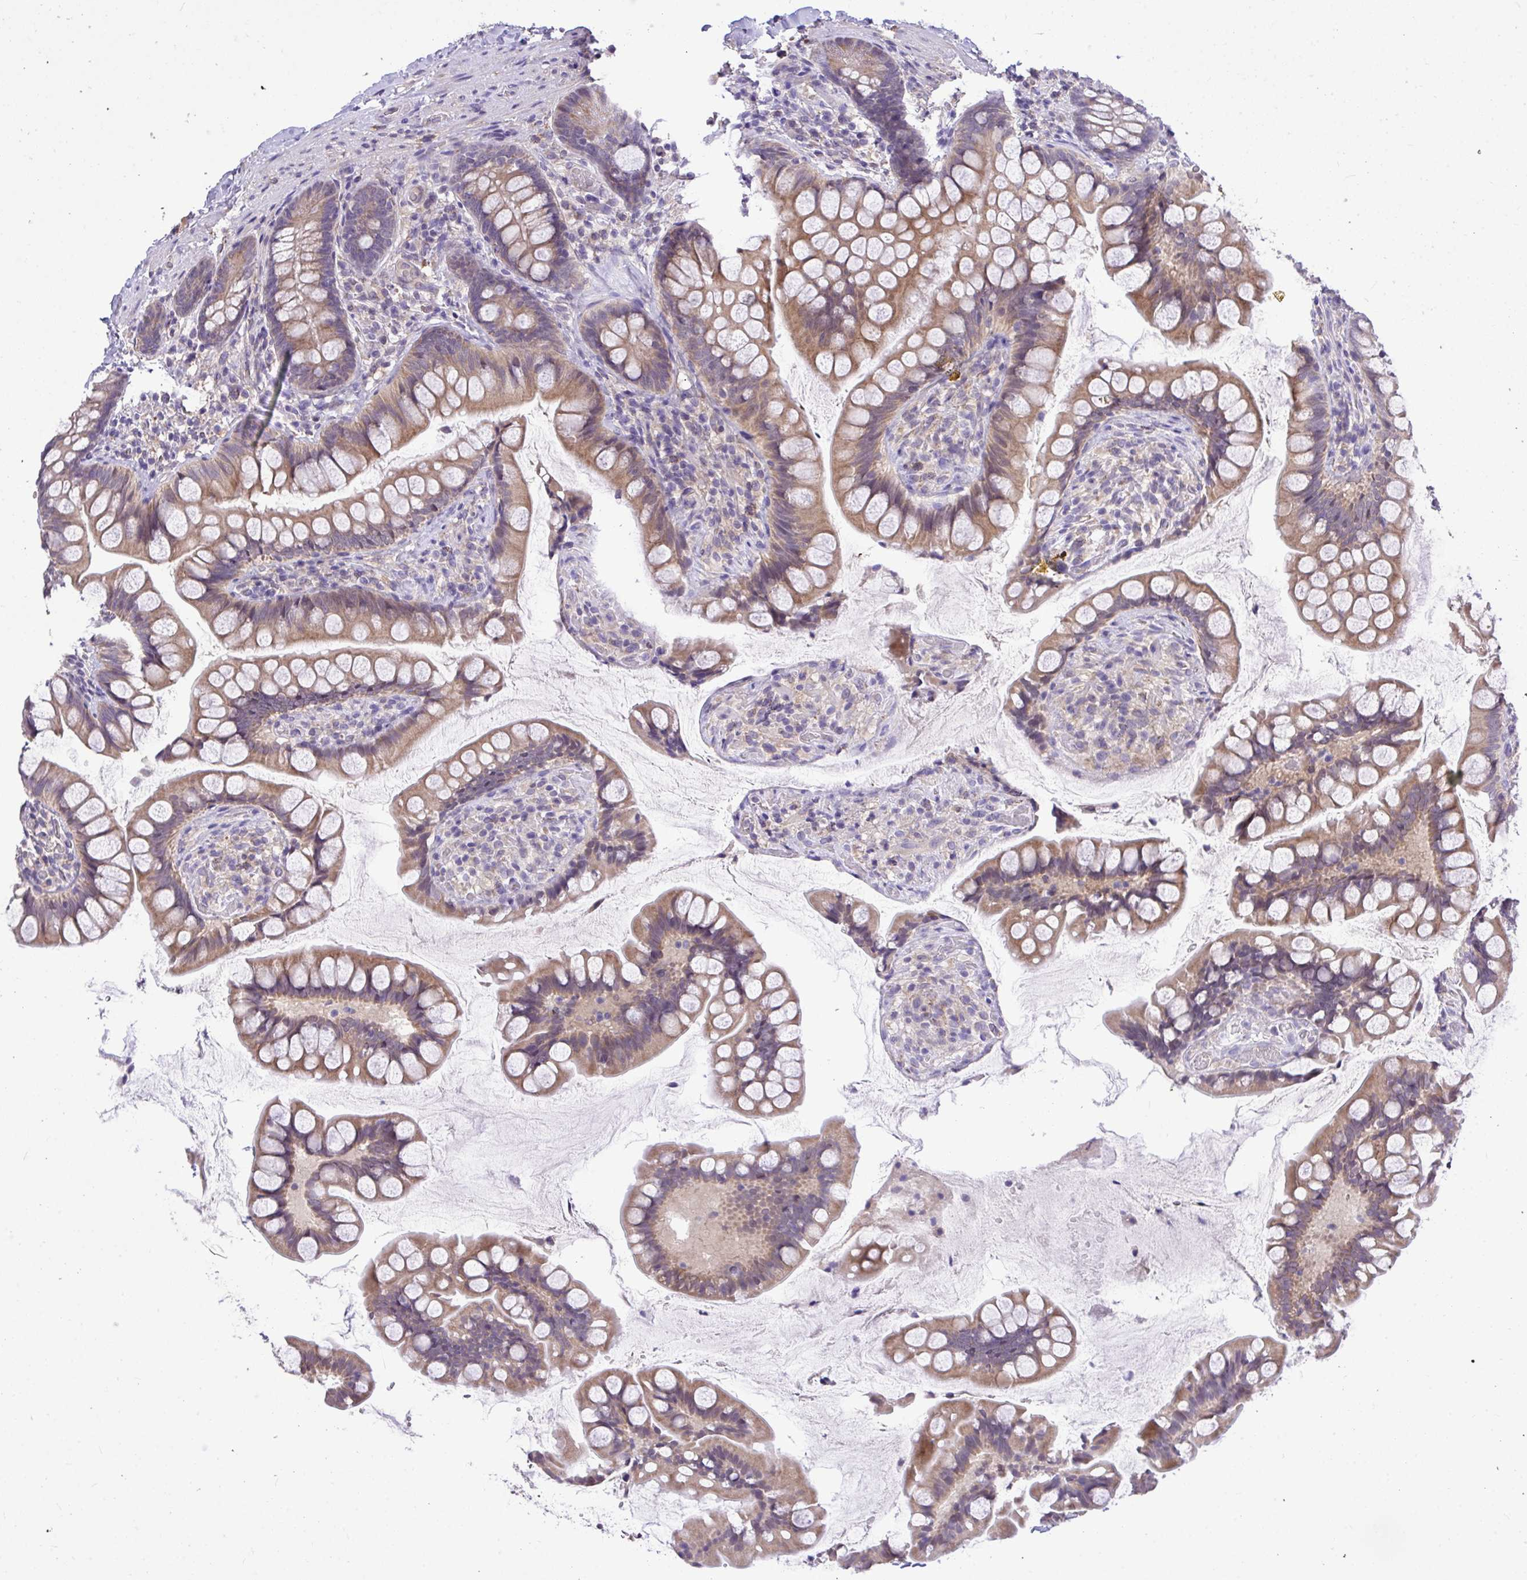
{"staining": {"intensity": "moderate", "quantity": ">75%", "location": "cytoplasmic/membranous"}, "tissue": "small intestine", "cell_type": "Glandular cells", "image_type": "normal", "snomed": [{"axis": "morphology", "description": "Normal tissue, NOS"}, {"axis": "topography", "description": "Small intestine"}], "caption": "Immunohistochemical staining of benign human small intestine demonstrates medium levels of moderate cytoplasmic/membranous staining in approximately >75% of glandular cells.", "gene": "MPC2", "patient": {"sex": "male", "age": 70}}